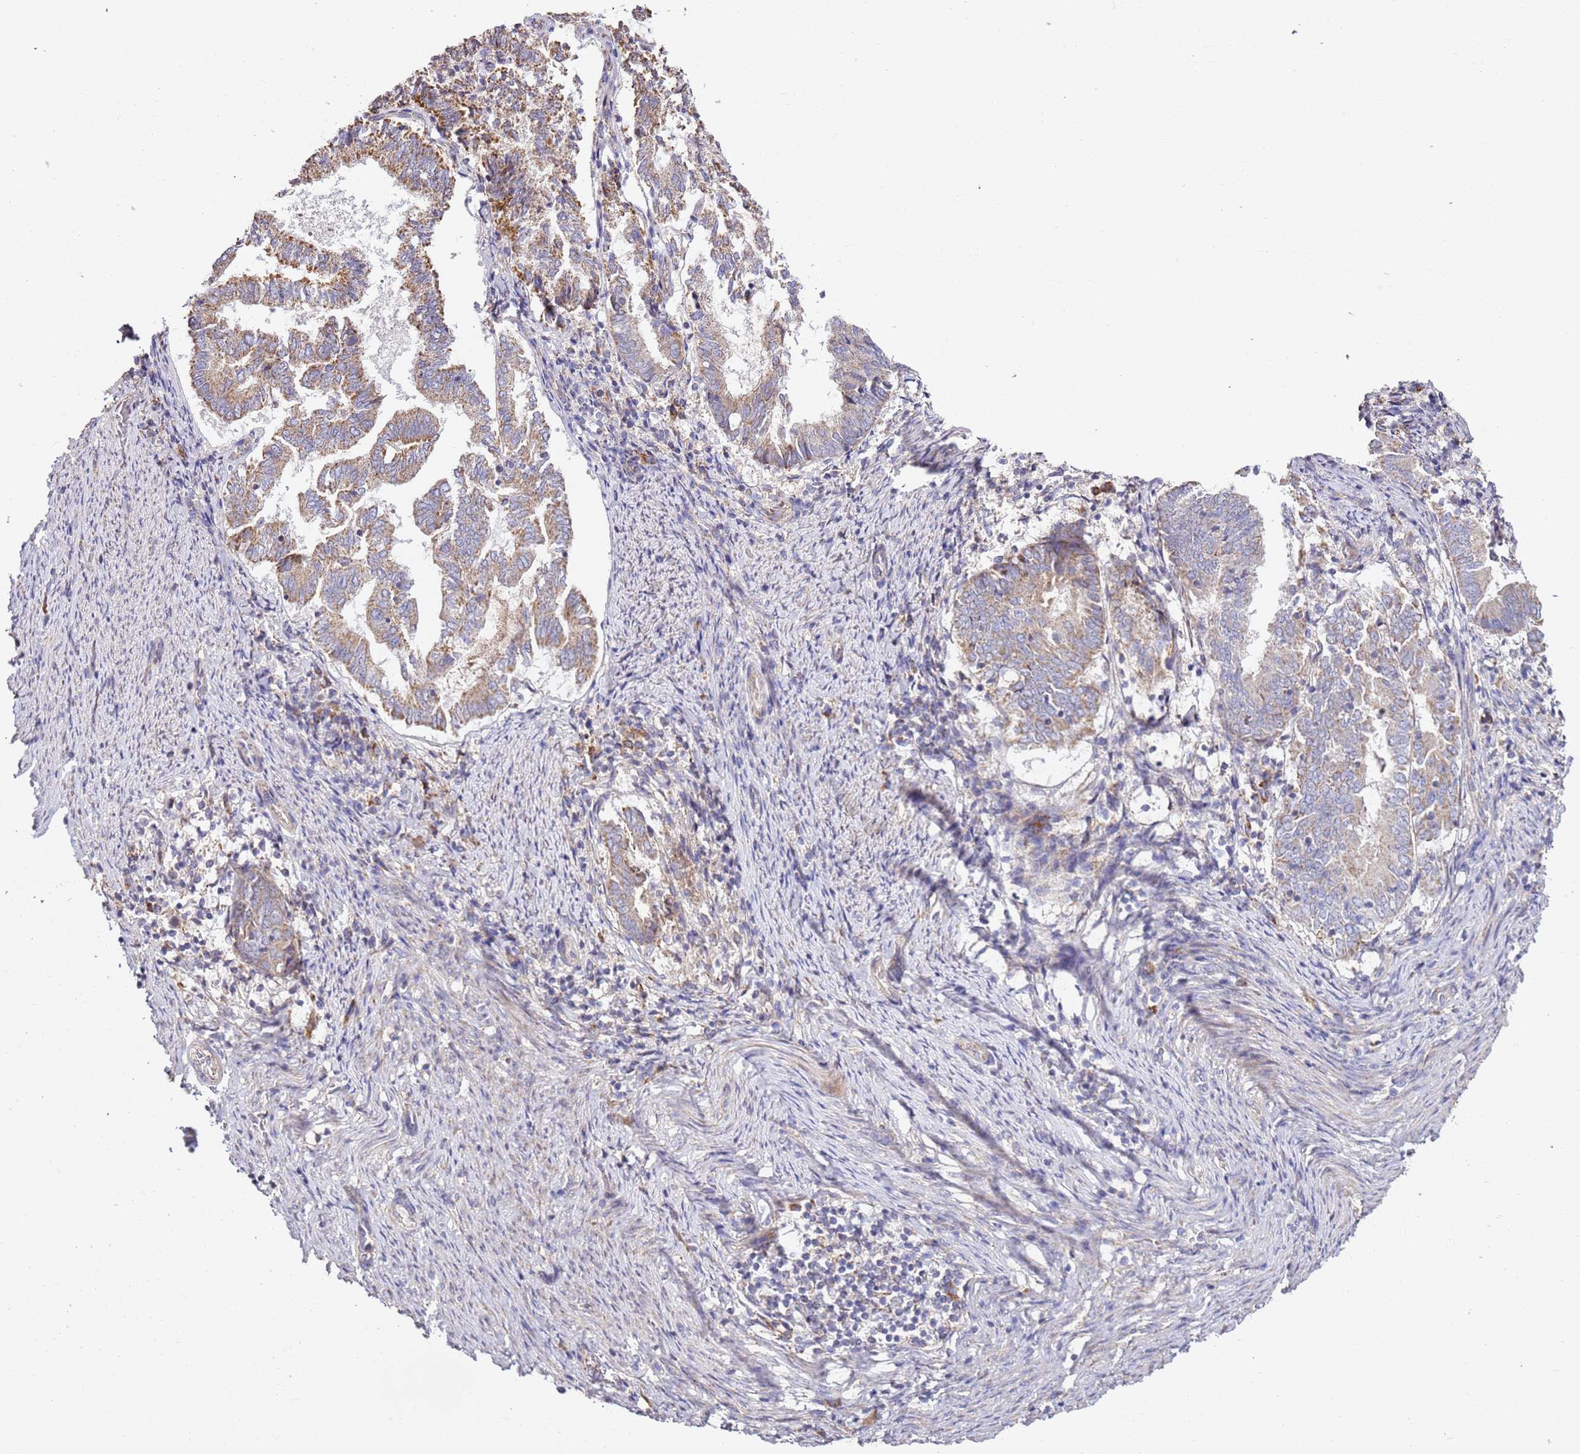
{"staining": {"intensity": "moderate", "quantity": "25%-75%", "location": "cytoplasmic/membranous"}, "tissue": "endometrial cancer", "cell_type": "Tumor cells", "image_type": "cancer", "snomed": [{"axis": "morphology", "description": "Adenocarcinoma, NOS"}, {"axis": "topography", "description": "Endometrium"}], "caption": "This is a photomicrograph of IHC staining of adenocarcinoma (endometrial), which shows moderate positivity in the cytoplasmic/membranous of tumor cells.", "gene": "OR2B11", "patient": {"sex": "female", "age": 80}}